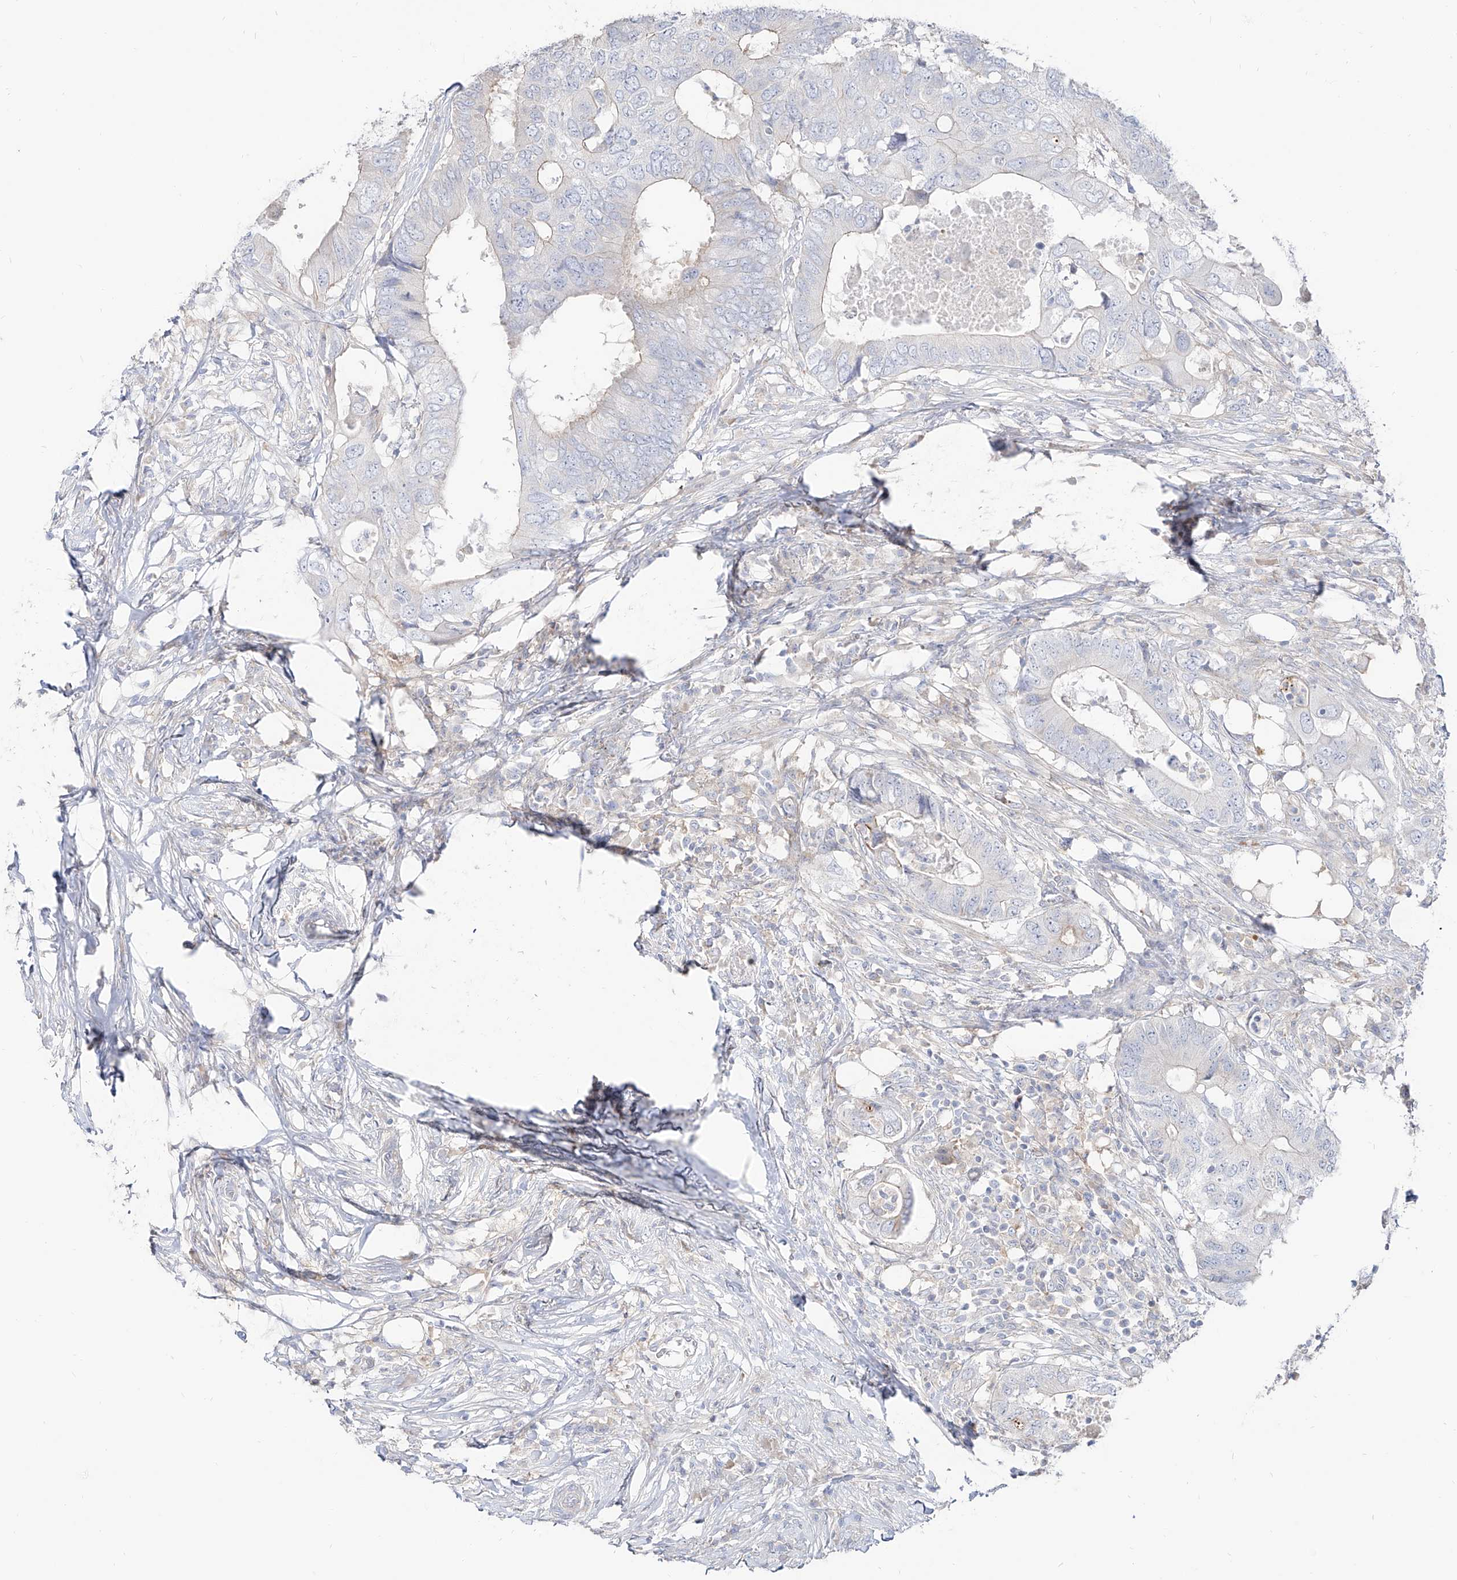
{"staining": {"intensity": "negative", "quantity": "none", "location": "none"}, "tissue": "colorectal cancer", "cell_type": "Tumor cells", "image_type": "cancer", "snomed": [{"axis": "morphology", "description": "Adenocarcinoma, NOS"}, {"axis": "topography", "description": "Colon"}], "caption": "The immunohistochemistry micrograph has no significant staining in tumor cells of adenocarcinoma (colorectal) tissue. (DAB IHC with hematoxylin counter stain).", "gene": "RBFOX3", "patient": {"sex": "male", "age": 71}}